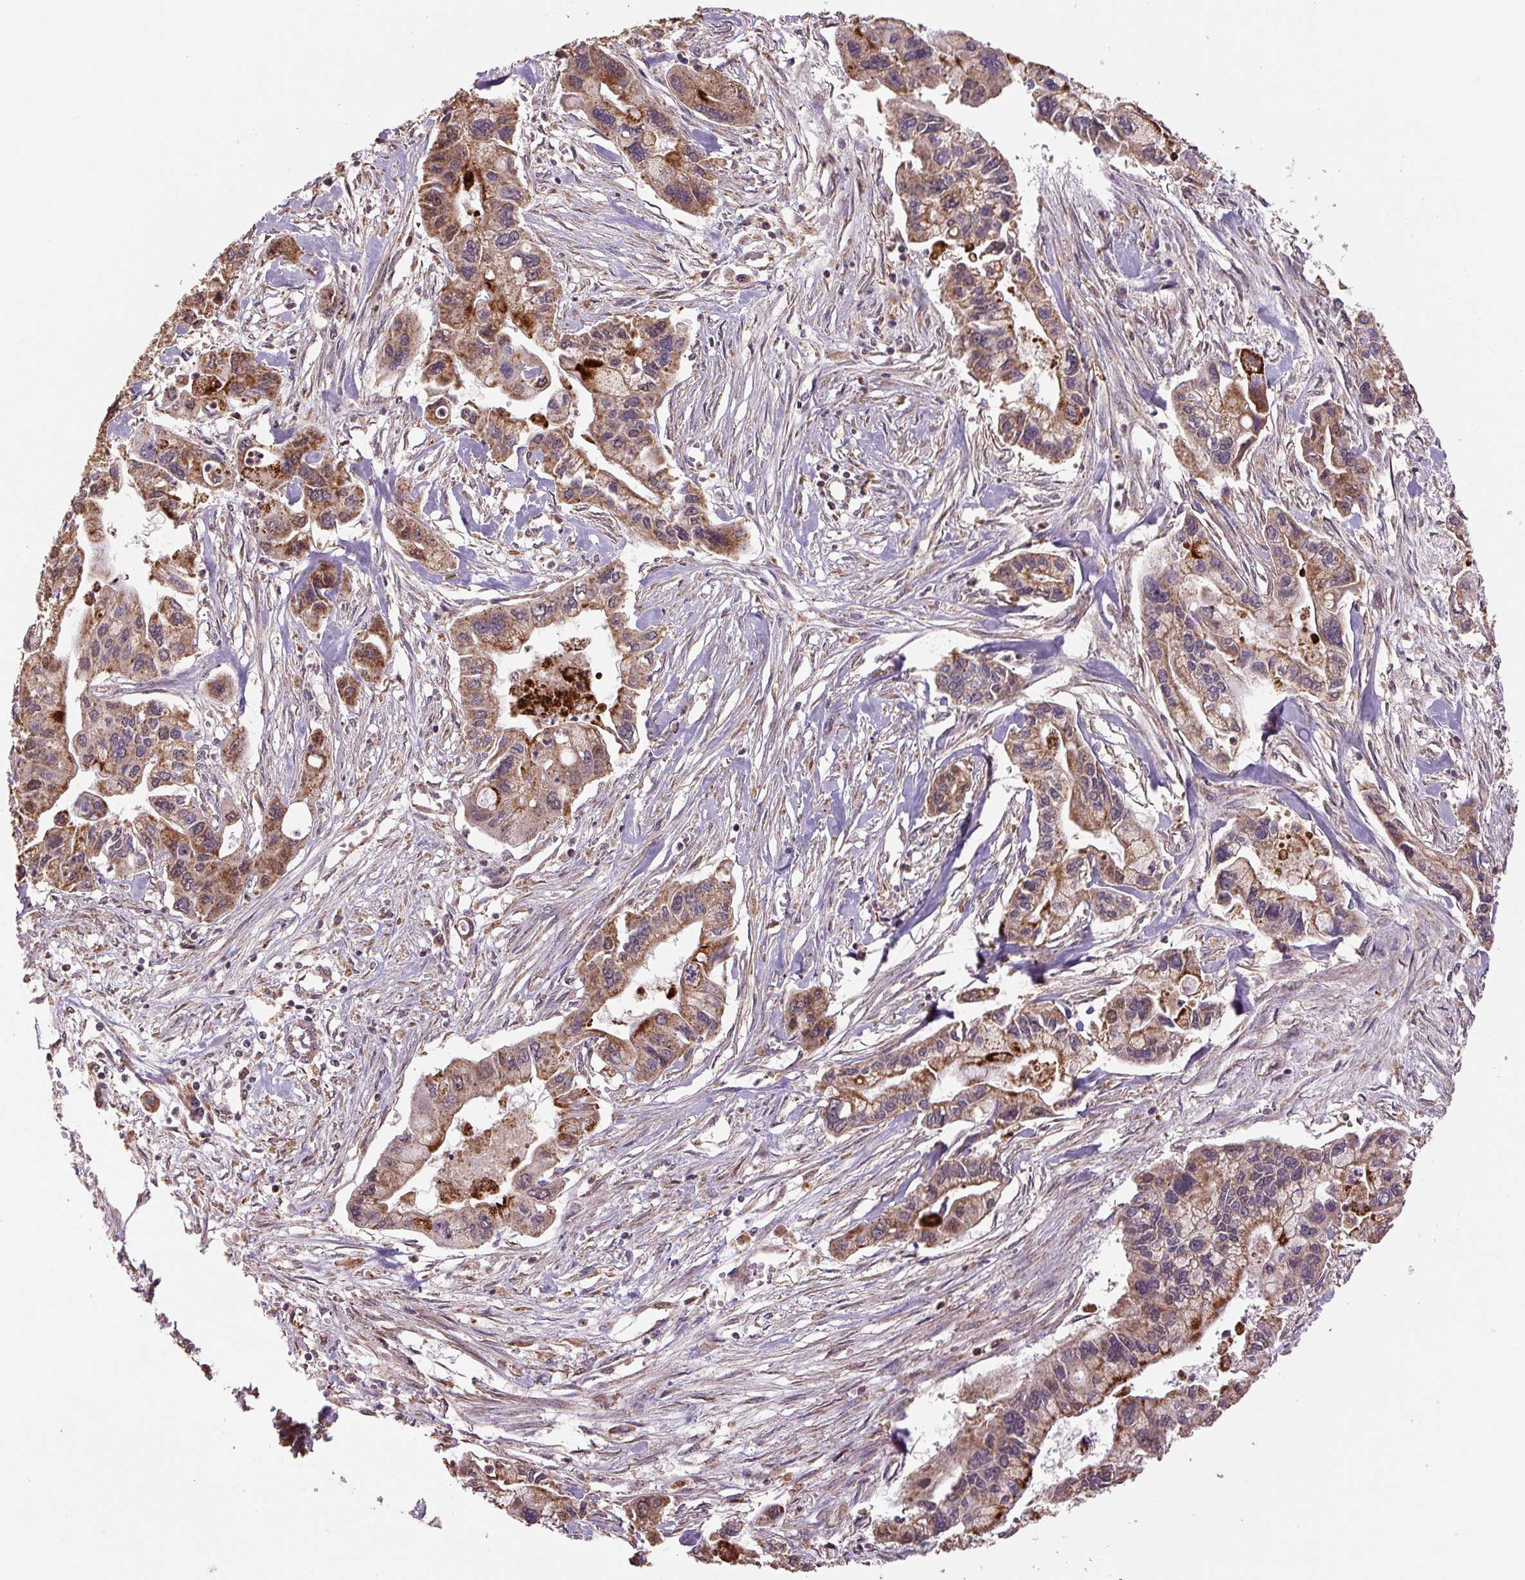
{"staining": {"intensity": "moderate", "quantity": ">75%", "location": "cytoplasmic/membranous"}, "tissue": "pancreatic cancer", "cell_type": "Tumor cells", "image_type": "cancer", "snomed": [{"axis": "morphology", "description": "Adenocarcinoma, NOS"}, {"axis": "topography", "description": "Pancreas"}], "caption": "This is an image of IHC staining of pancreatic cancer, which shows moderate expression in the cytoplasmic/membranous of tumor cells.", "gene": "TMEM160", "patient": {"sex": "male", "age": 62}}